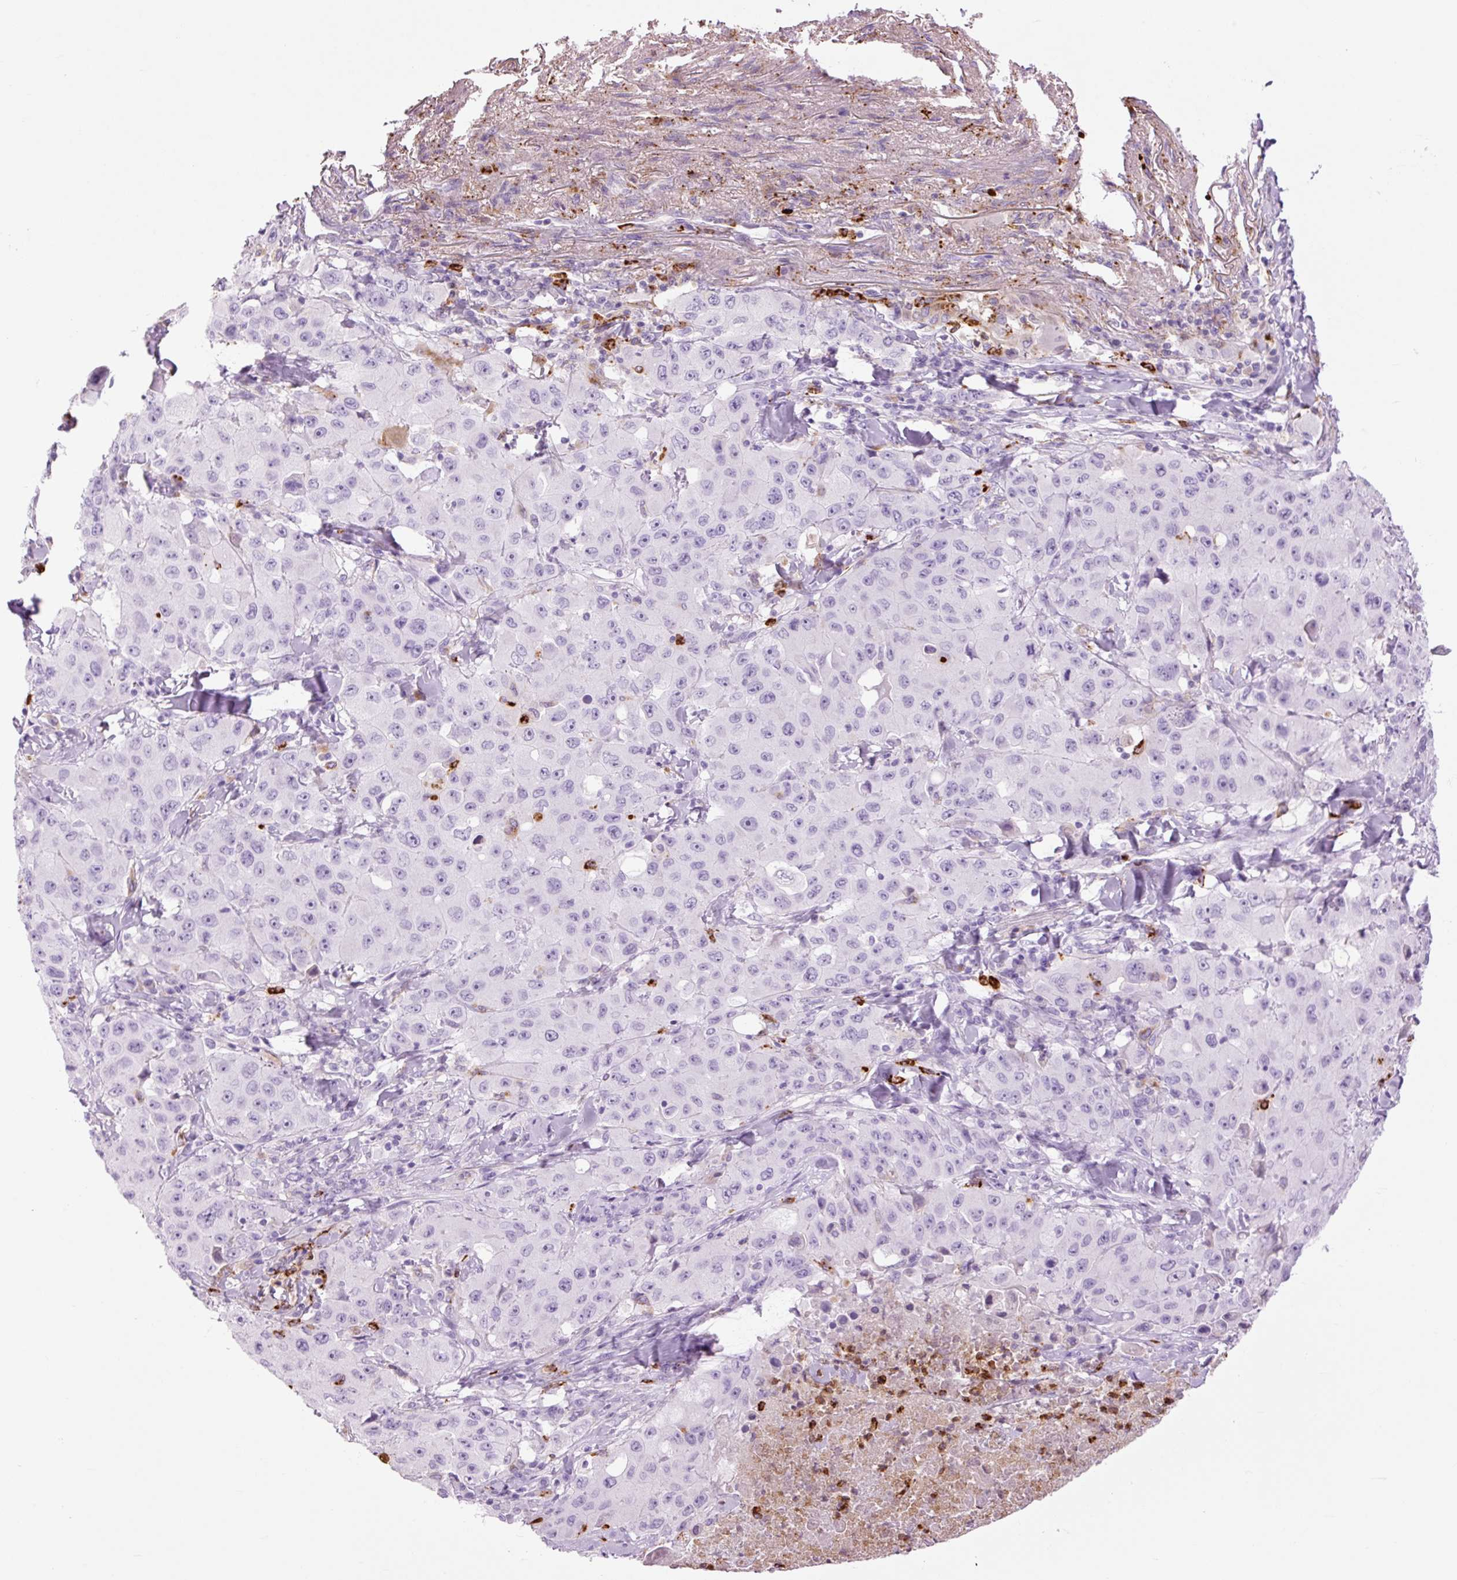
{"staining": {"intensity": "negative", "quantity": "none", "location": "none"}, "tissue": "lung cancer", "cell_type": "Tumor cells", "image_type": "cancer", "snomed": [{"axis": "morphology", "description": "Squamous cell carcinoma, NOS"}, {"axis": "topography", "description": "Lung"}], "caption": "This is a micrograph of immunohistochemistry (IHC) staining of lung squamous cell carcinoma, which shows no expression in tumor cells. (Immunohistochemistry, brightfield microscopy, high magnification).", "gene": "LYZ", "patient": {"sex": "male", "age": 63}}